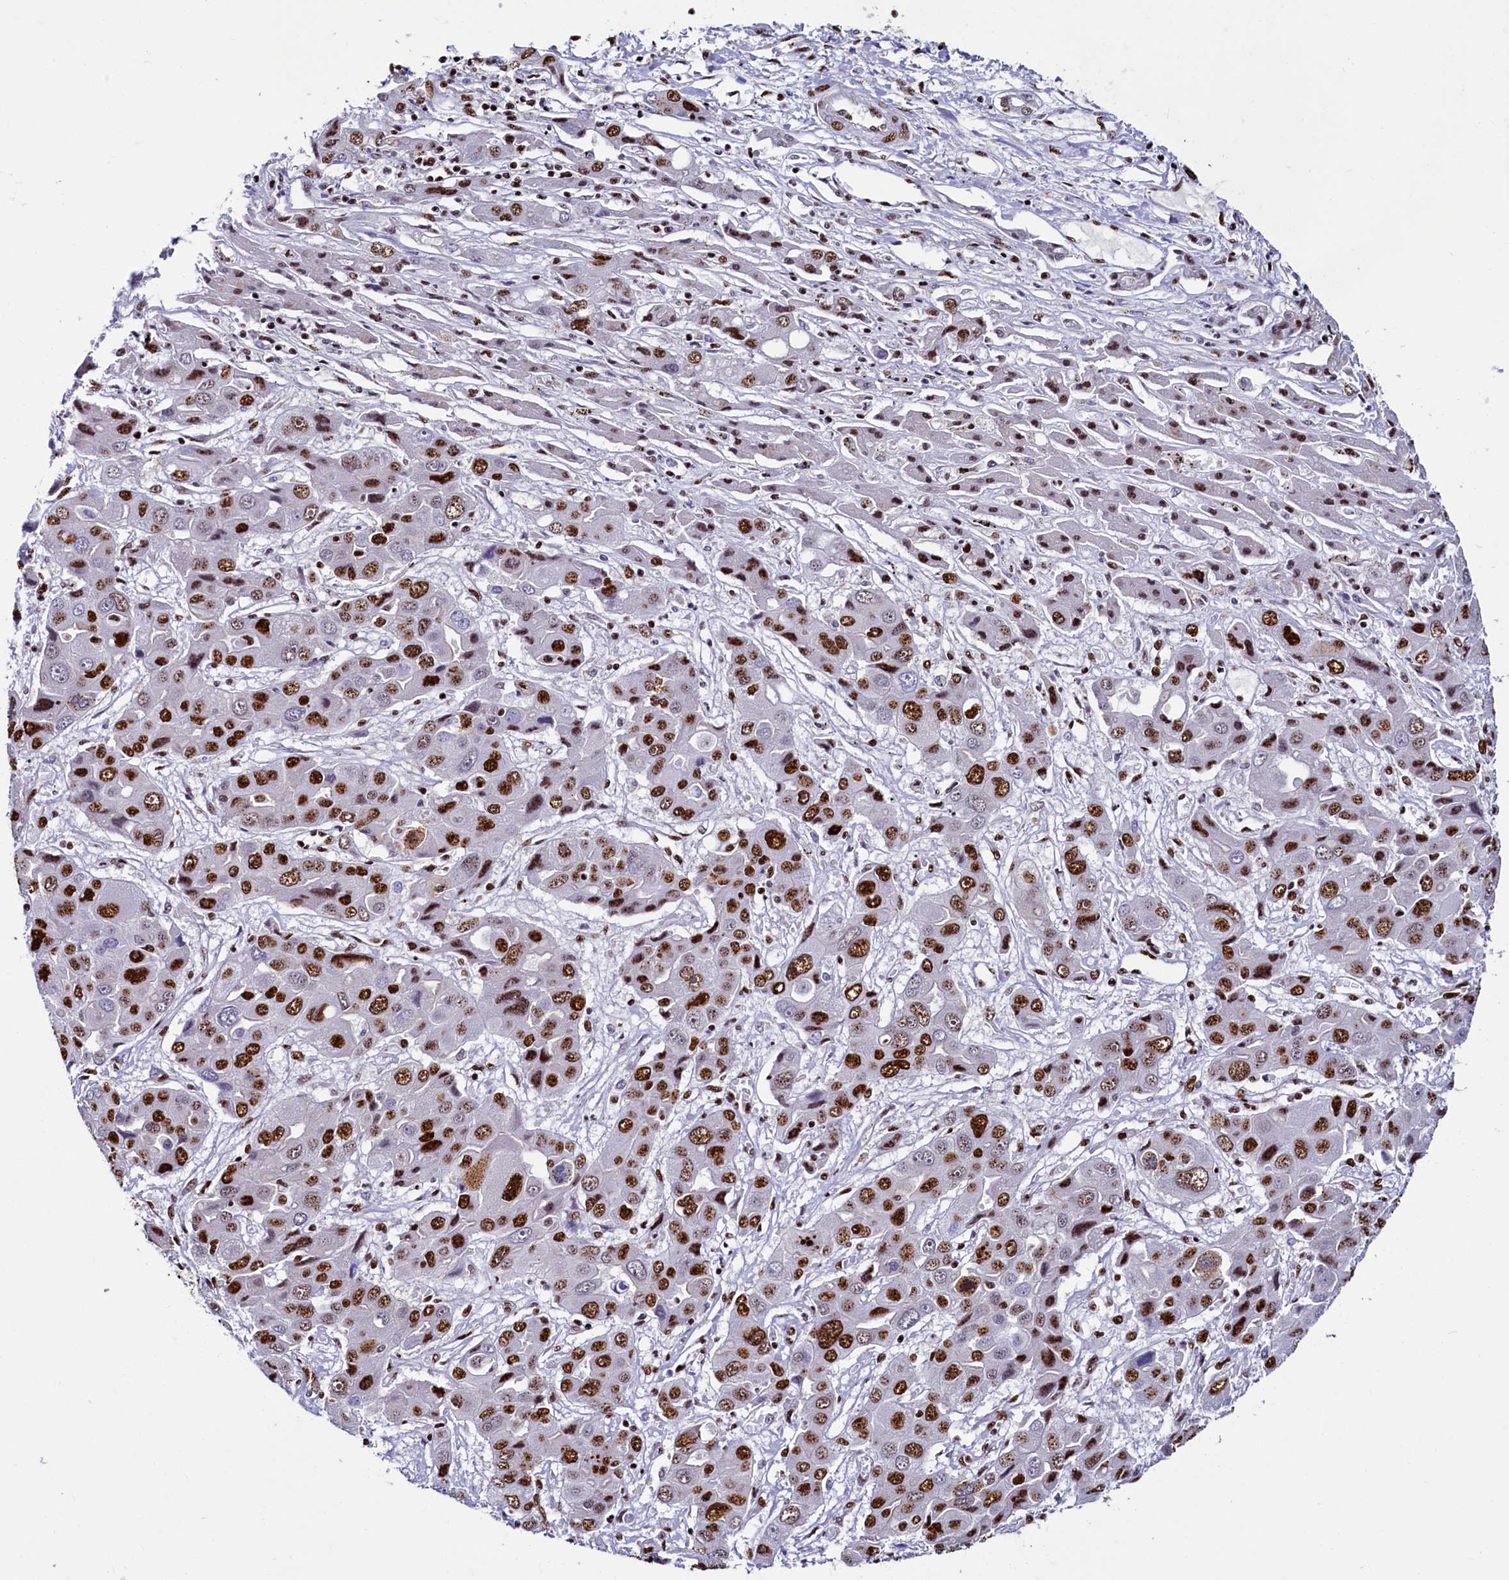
{"staining": {"intensity": "strong", "quantity": ">75%", "location": "nuclear"}, "tissue": "liver cancer", "cell_type": "Tumor cells", "image_type": "cancer", "snomed": [{"axis": "morphology", "description": "Cholangiocarcinoma"}, {"axis": "topography", "description": "Liver"}], "caption": "Liver cancer stained with a protein marker demonstrates strong staining in tumor cells.", "gene": "SRRM2", "patient": {"sex": "male", "age": 67}}